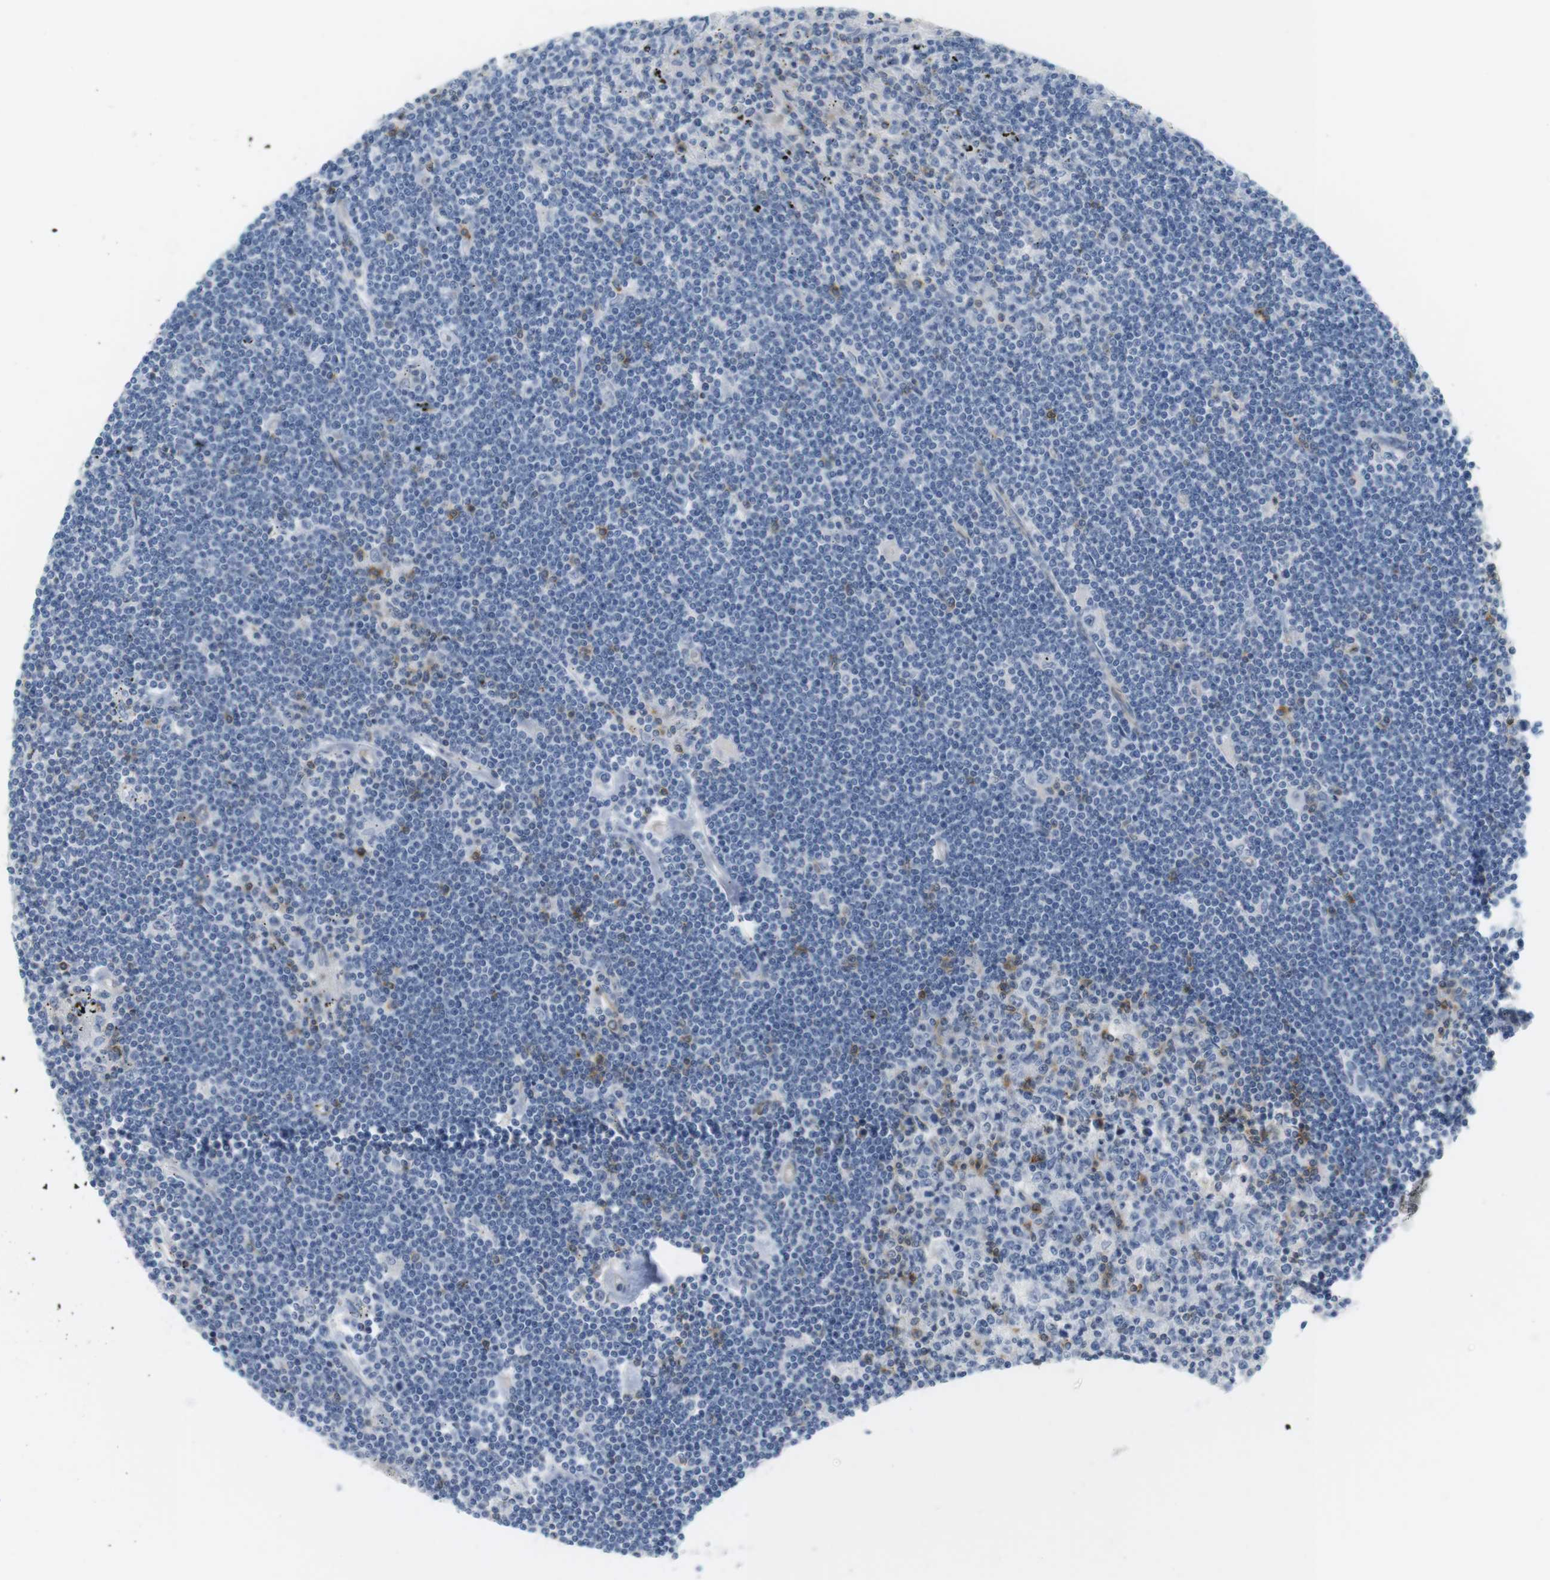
{"staining": {"intensity": "weak", "quantity": "<25%", "location": "cytoplasmic/membranous"}, "tissue": "lymphoma", "cell_type": "Tumor cells", "image_type": "cancer", "snomed": [{"axis": "morphology", "description": "Malignant lymphoma, non-Hodgkin's type, Low grade"}, {"axis": "topography", "description": "Spleen"}], "caption": "This is an immunohistochemistry photomicrograph of human lymphoma. There is no positivity in tumor cells.", "gene": "F2R", "patient": {"sex": "male", "age": 76}}